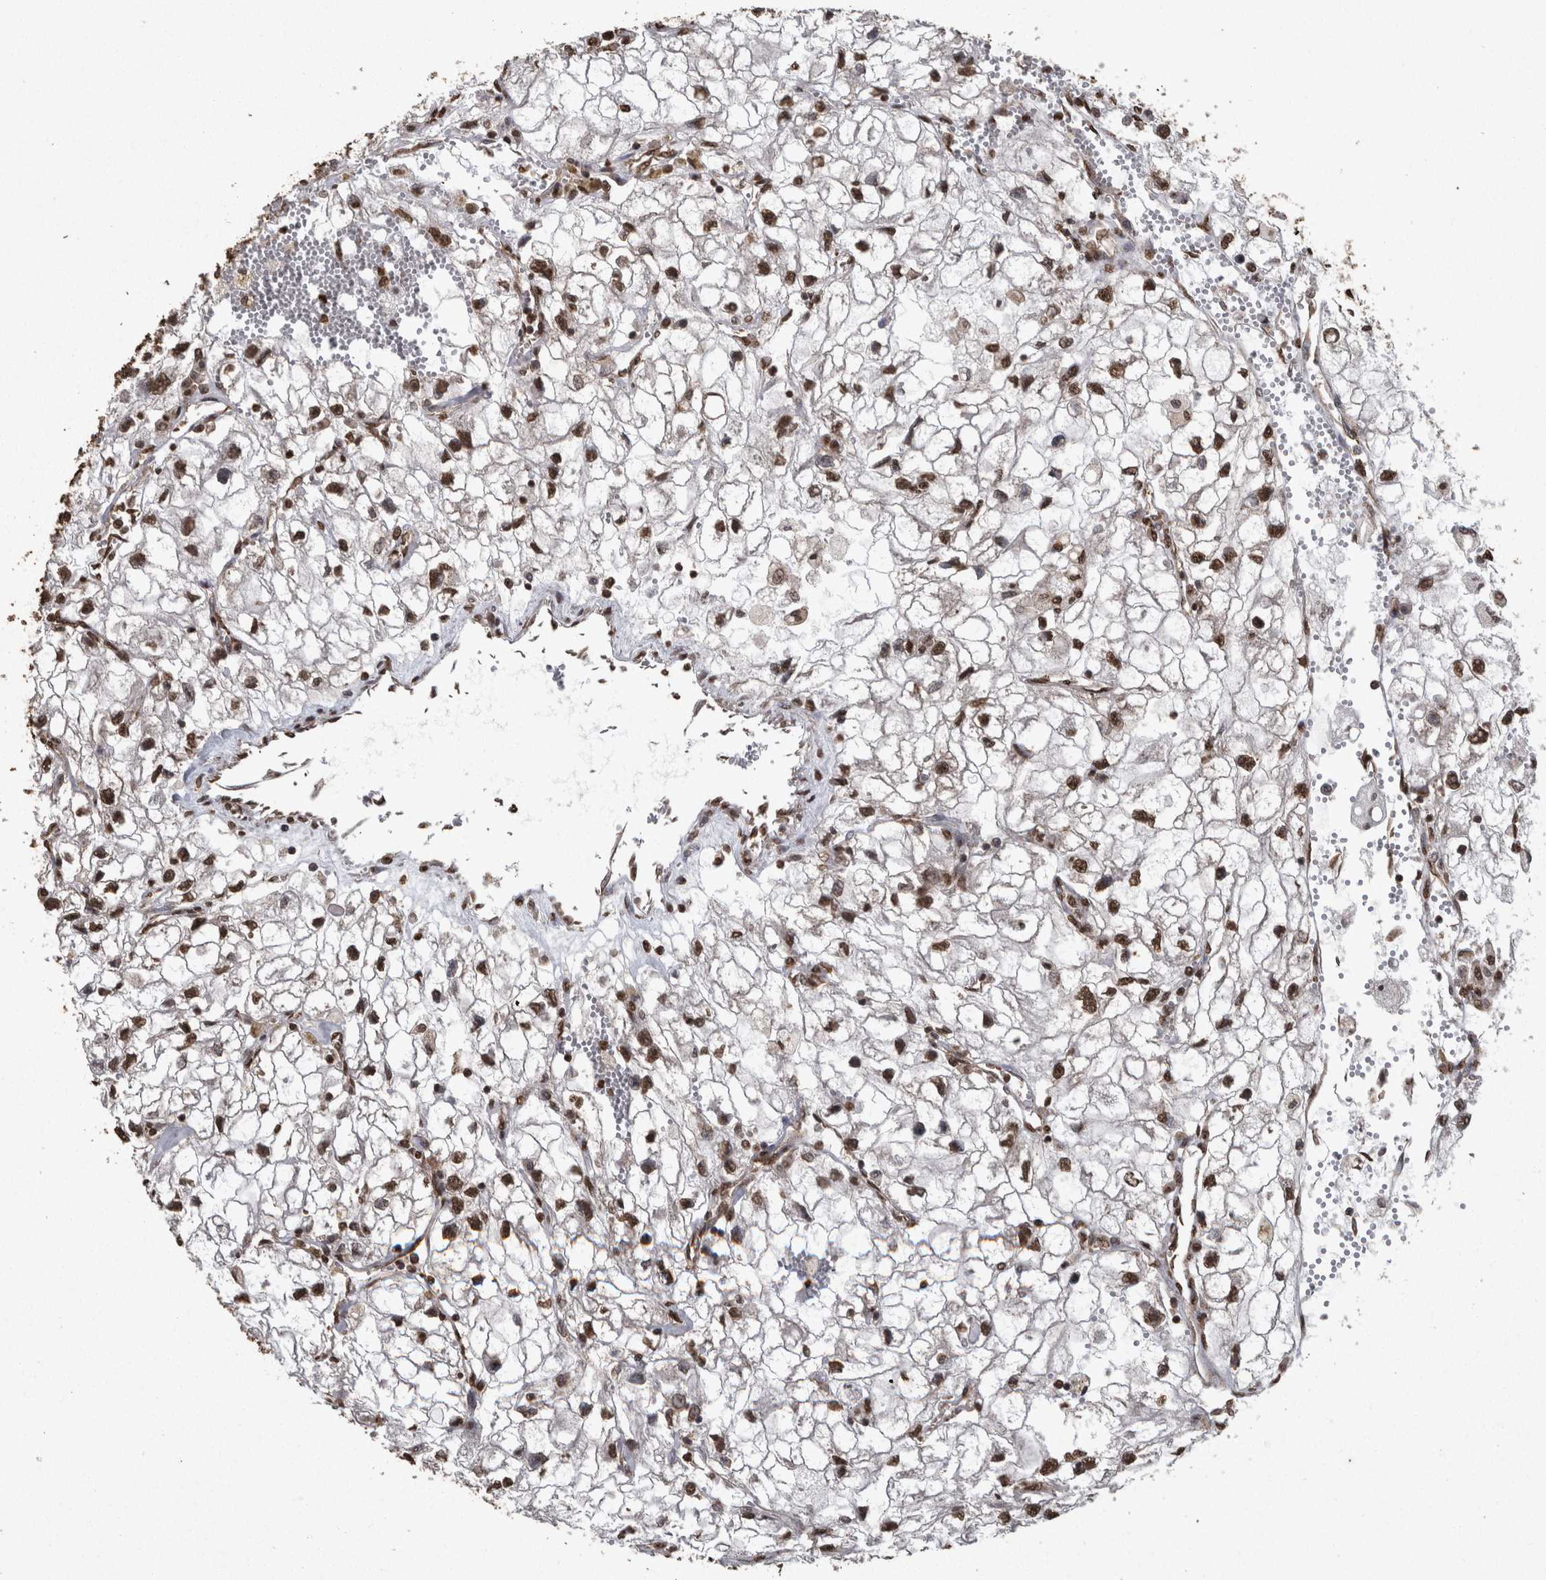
{"staining": {"intensity": "strong", "quantity": ">75%", "location": "nuclear"}, "tissue": "renal cancer", "cell_type": "Tumor cells", "image_type": "cancer", "snomed": [{"axis": "morphology", "description": "Adenocarcinoma, NOS"}, {"axis": "topography", "description": "Kidney"}], "caption": "Tumor cells demonstrate high levels of strong nuclear staining in about >75% of cells in human adenocarcinoma (renal). (DAB = brown stain, brightfield microscopy at high magnification).", "gene": "SMAD7", "patient": {"sex": "female", "age": 70}}